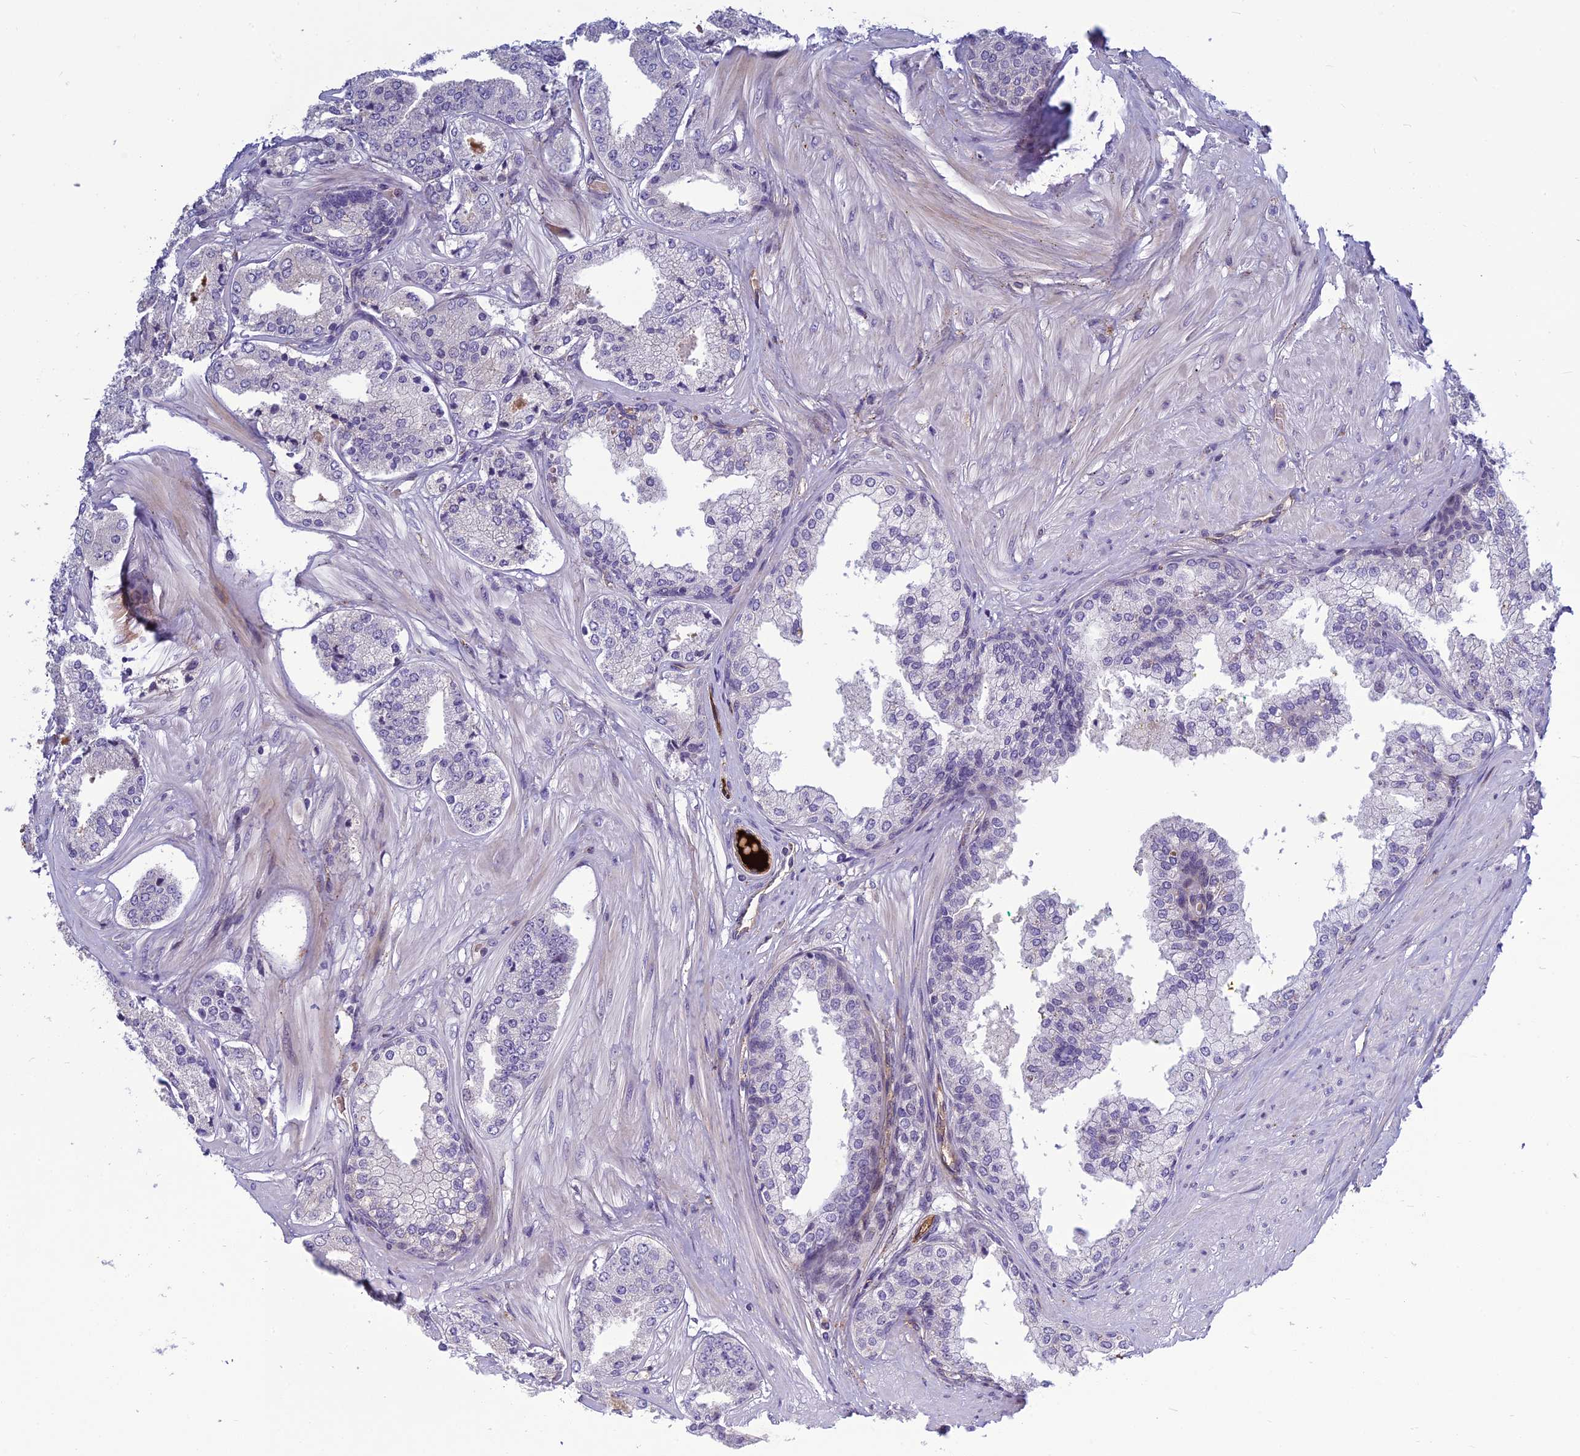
{"staining": {"intensity": "negative", "quantity": "none", "location": "none"}, "tissue": "prostate cancer", "cell_type": "Tumor cells", "image_type": "cancer", "snomed": [{"axis": "morphology", "description": "Adenocarcinoma, High grade"}, {"axis": "topography", "description": "Prostate"}], "caption": "DAB immunohistochemical staining of human prostate cancer demonstrates no significant staining in tumor cells.", "gene": "CLEC11A", "patient": {"sex": "male", "age": 63}}